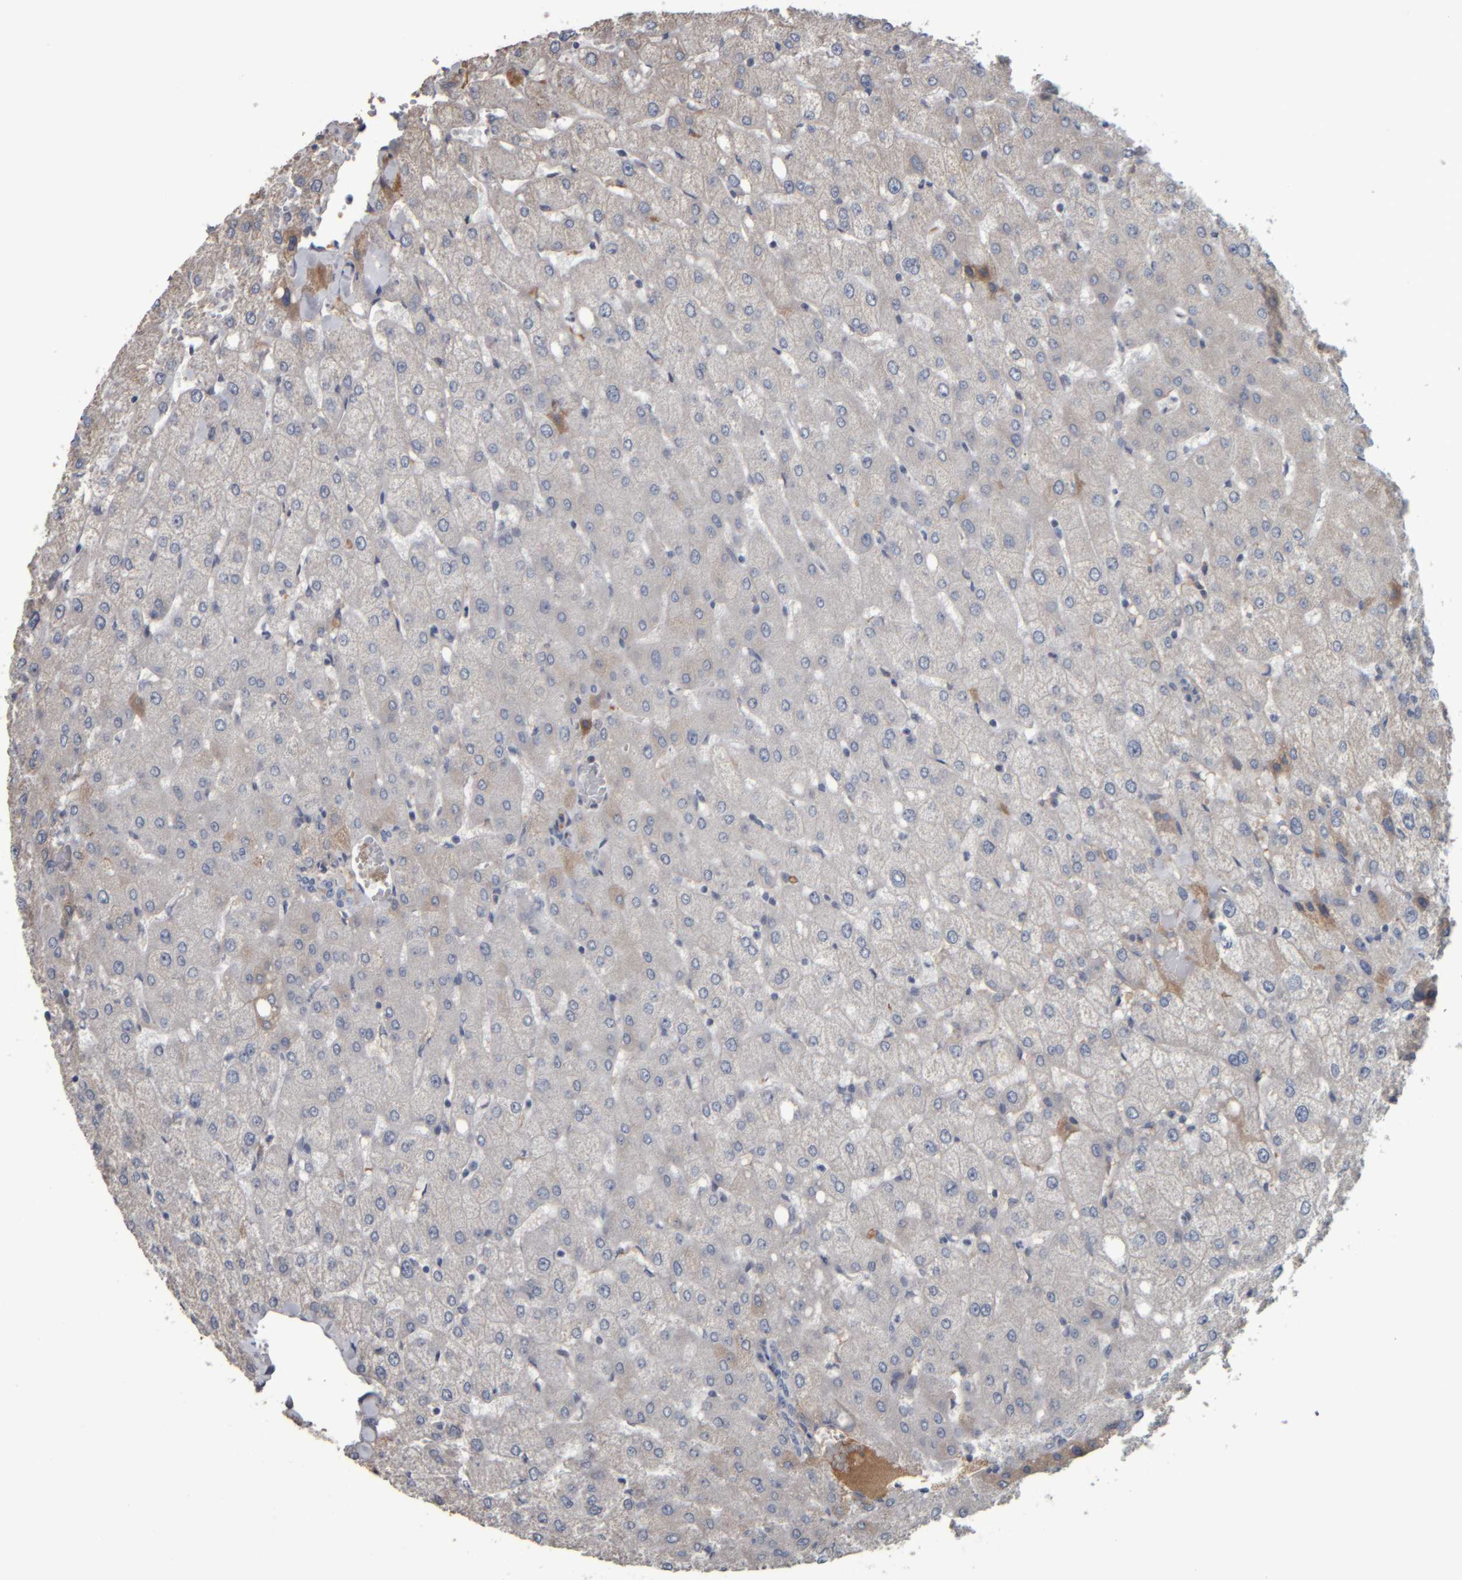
{"staining": {"intensity": "negative", "quantity": "none", "location": "none"}, "tissue": "liver", "cell_type": "Cholangiocytes", "image_type": "normal", "snomed": [{"axis": "morphology", "description": "Normal tissue, NOS"}, {"axis": "topography", "description": "Liver"}], "caption": "Immunohistochemical staining of benign human liver shows no significant expression in cholangiocytes.", "gene": "CAVIN4", "patient": {"sex": "female", "age": 54}}